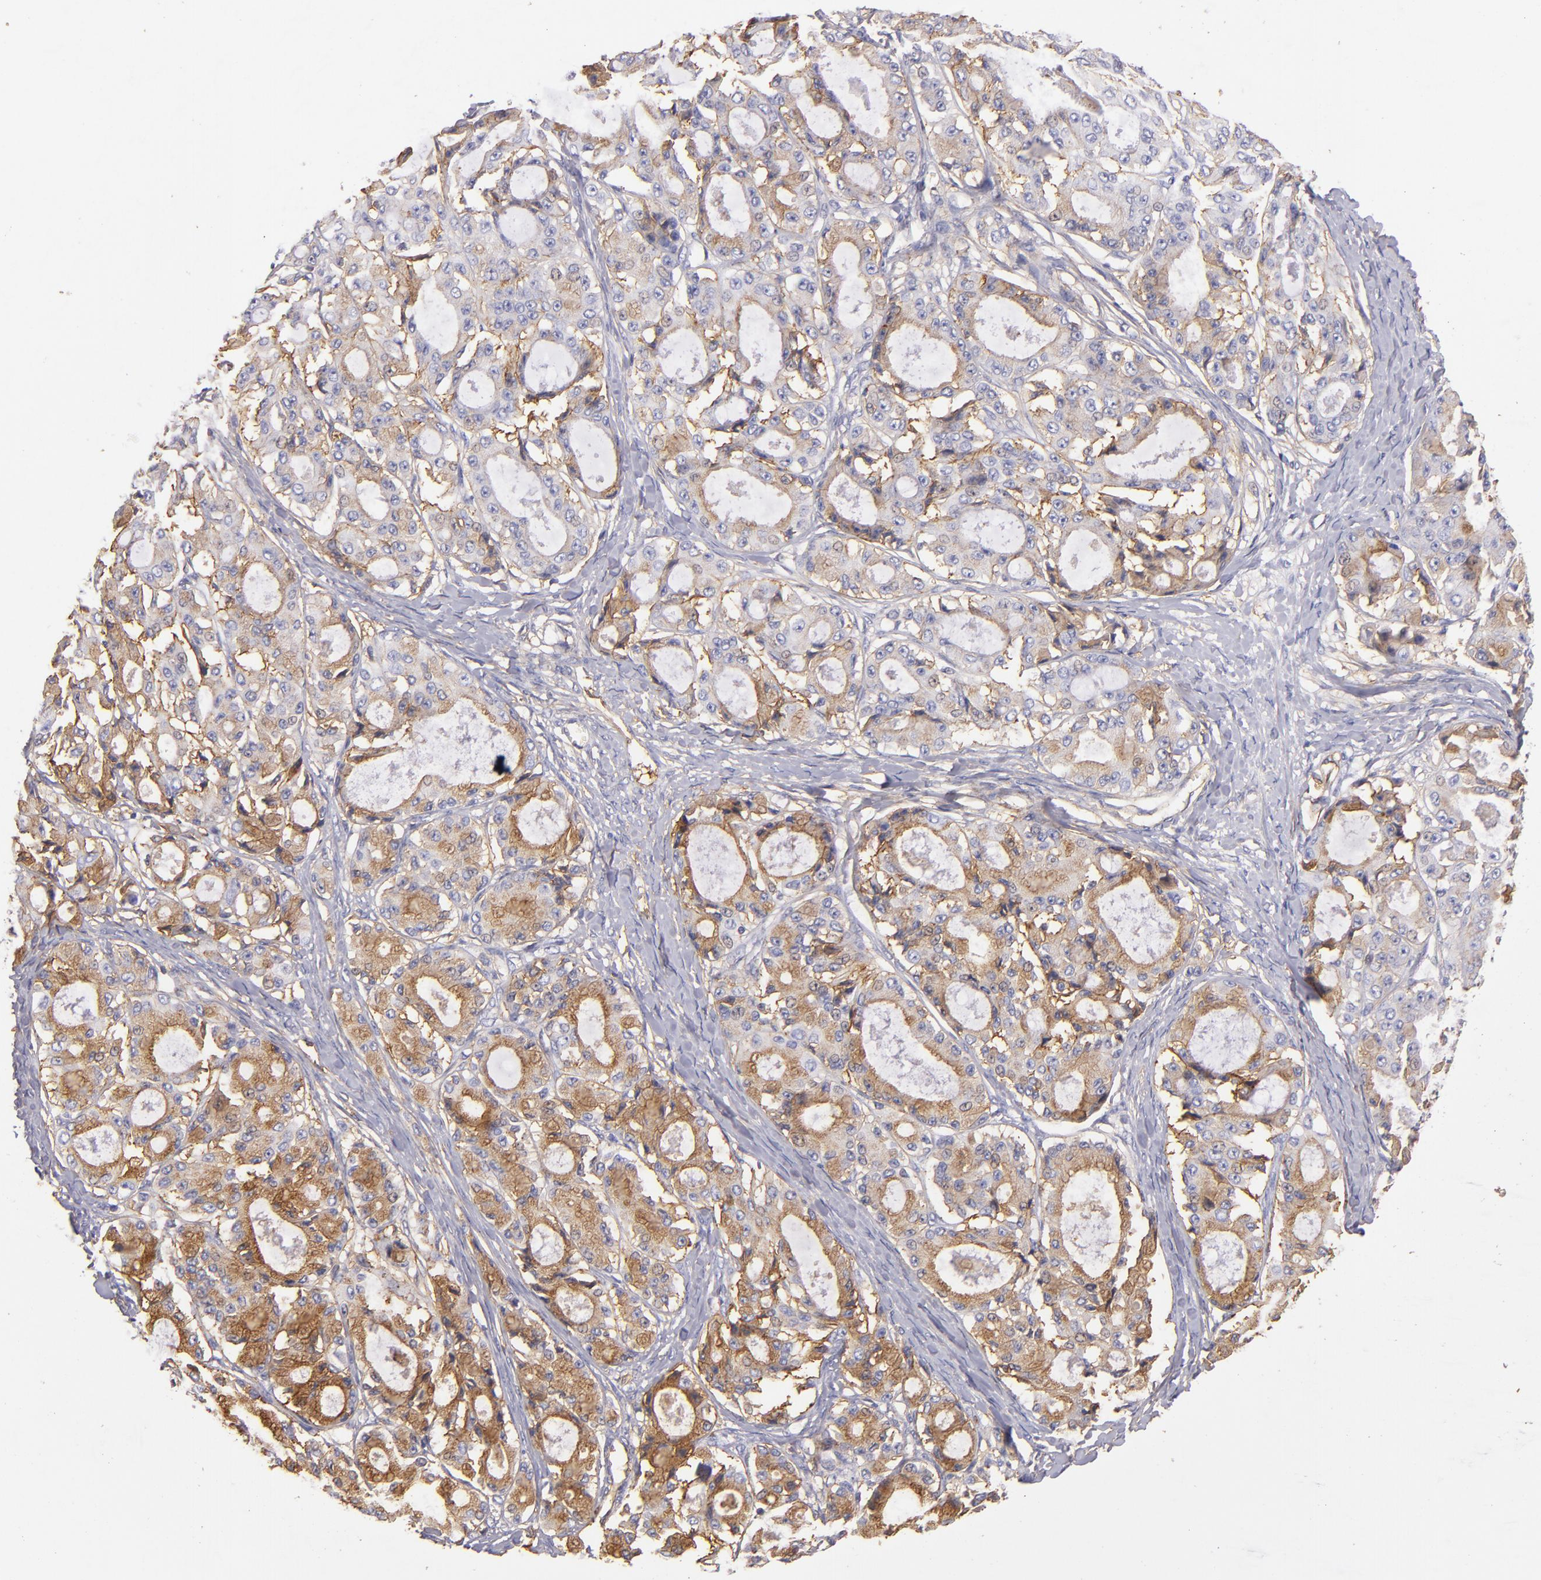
{"staining": {"intensity": "weak", "quantity": "25%-75%", "location": "cytoplasmic/membranous"}, "tissue": "ovarian cancer", "cell_type": "Tumor cells", "image_type": "cancer", "snomed": [{"axis": "morphology", "description": "Carcinoma, endometroid"}, {"axis": "topography", "description": "Ovary"}], "caption": "Immunohistochemistry (IHC) of endometroid carcinoma (ovarian) reveals low levels of weak cytoplasmic/membranous positivity in about 25%-75% of tumor cells.", "gene": "CD151", "patient": {"sex": "female", "age": 61}}